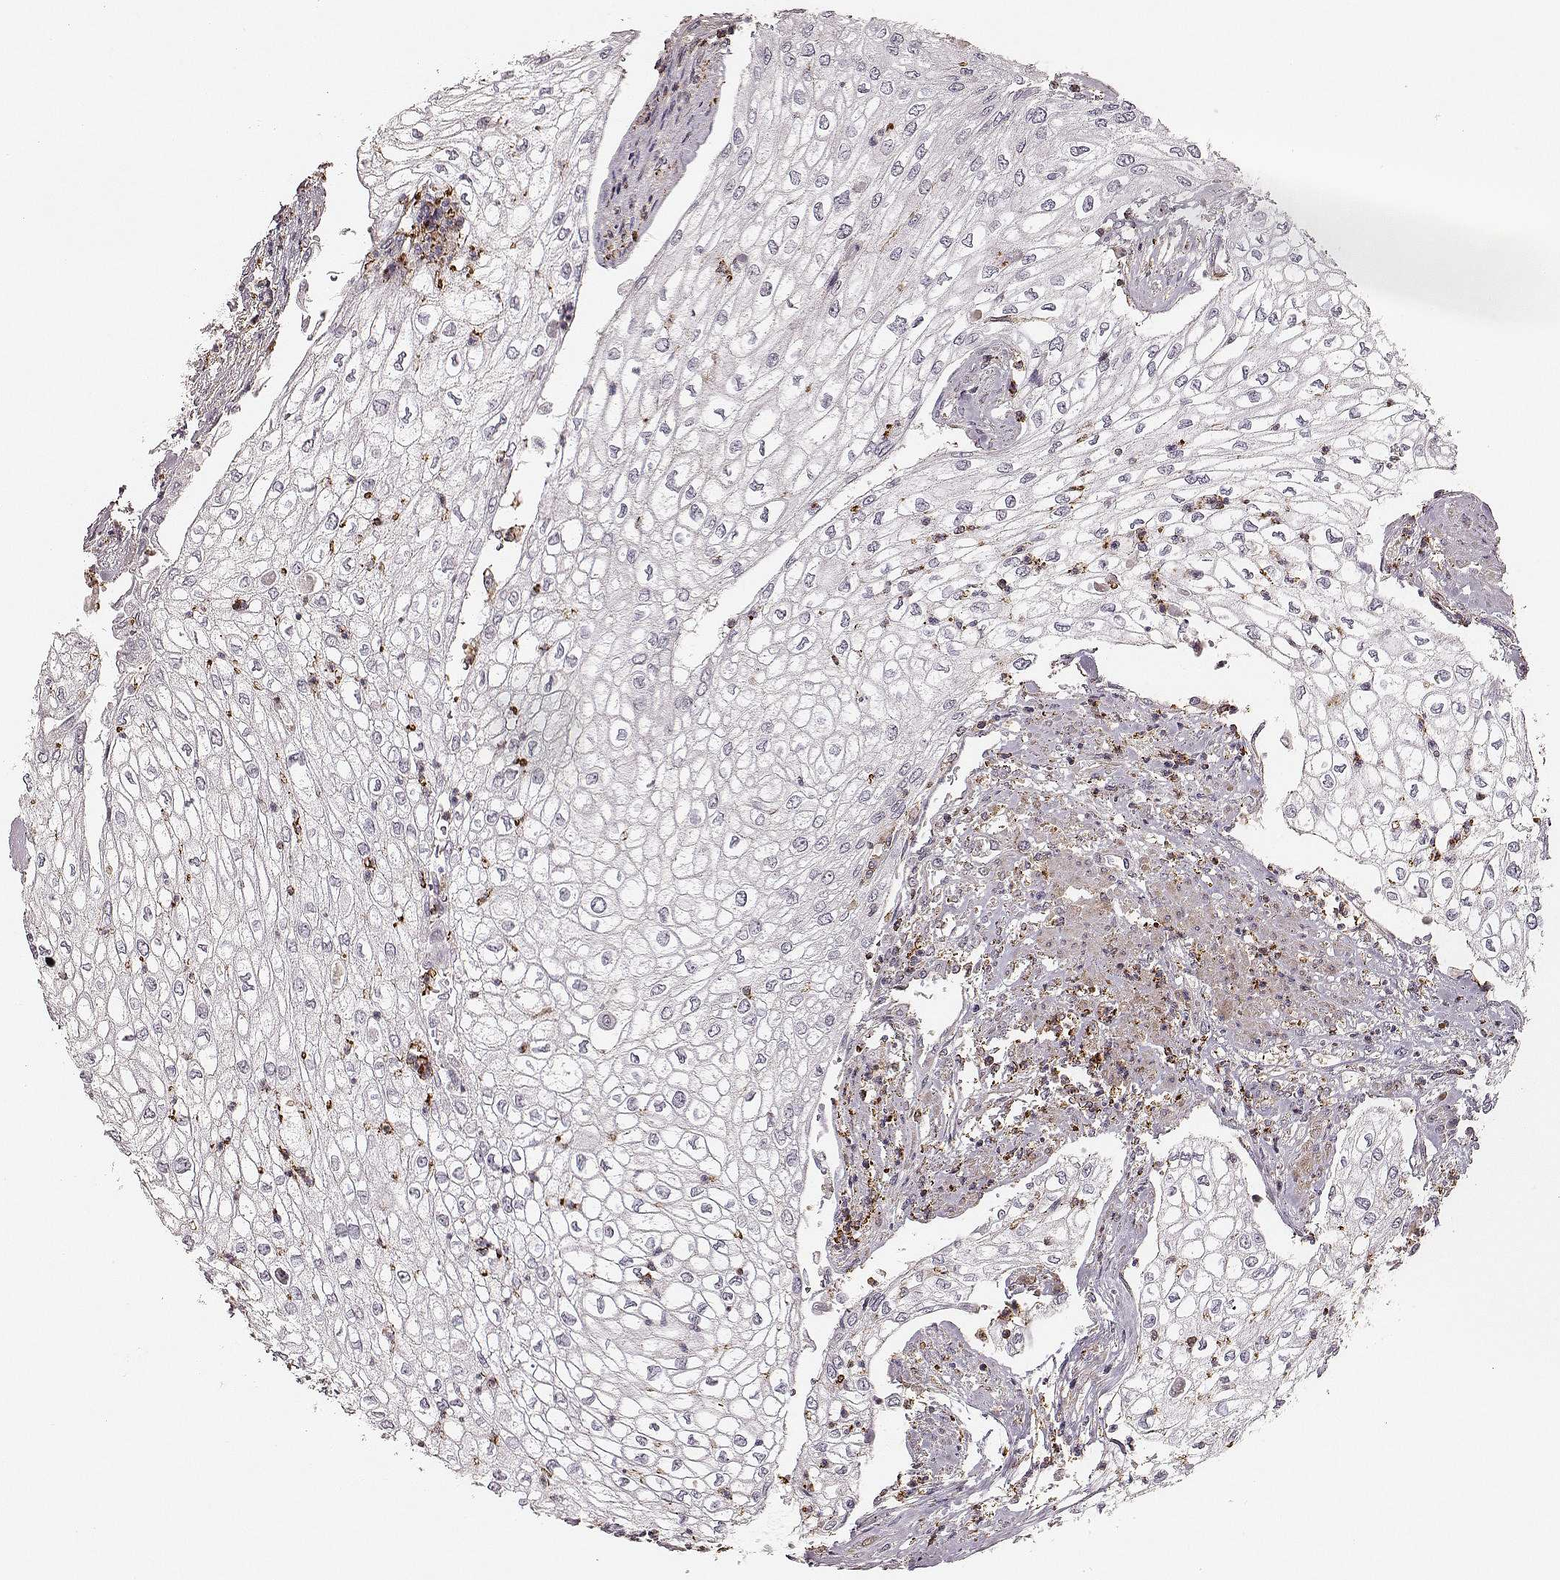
{"staining": {"intensity": "negative", "quantity": "none", "location": "none"}, "tissue": "urothelial cancer", "cell_type": "Tumor cells", "image_type": "cancer", "snomed": [{"axis": "morphology", "description": "Urothelial carcinoma, High grade"}, {"axis": "topography", "description": "Urinary bladder"}], "caption": "A histopathology image of human urothelial cancer is negative for staining in tumor cells.", "gene": "ZYX", "patient": {"sex": "male", "age": 62}}